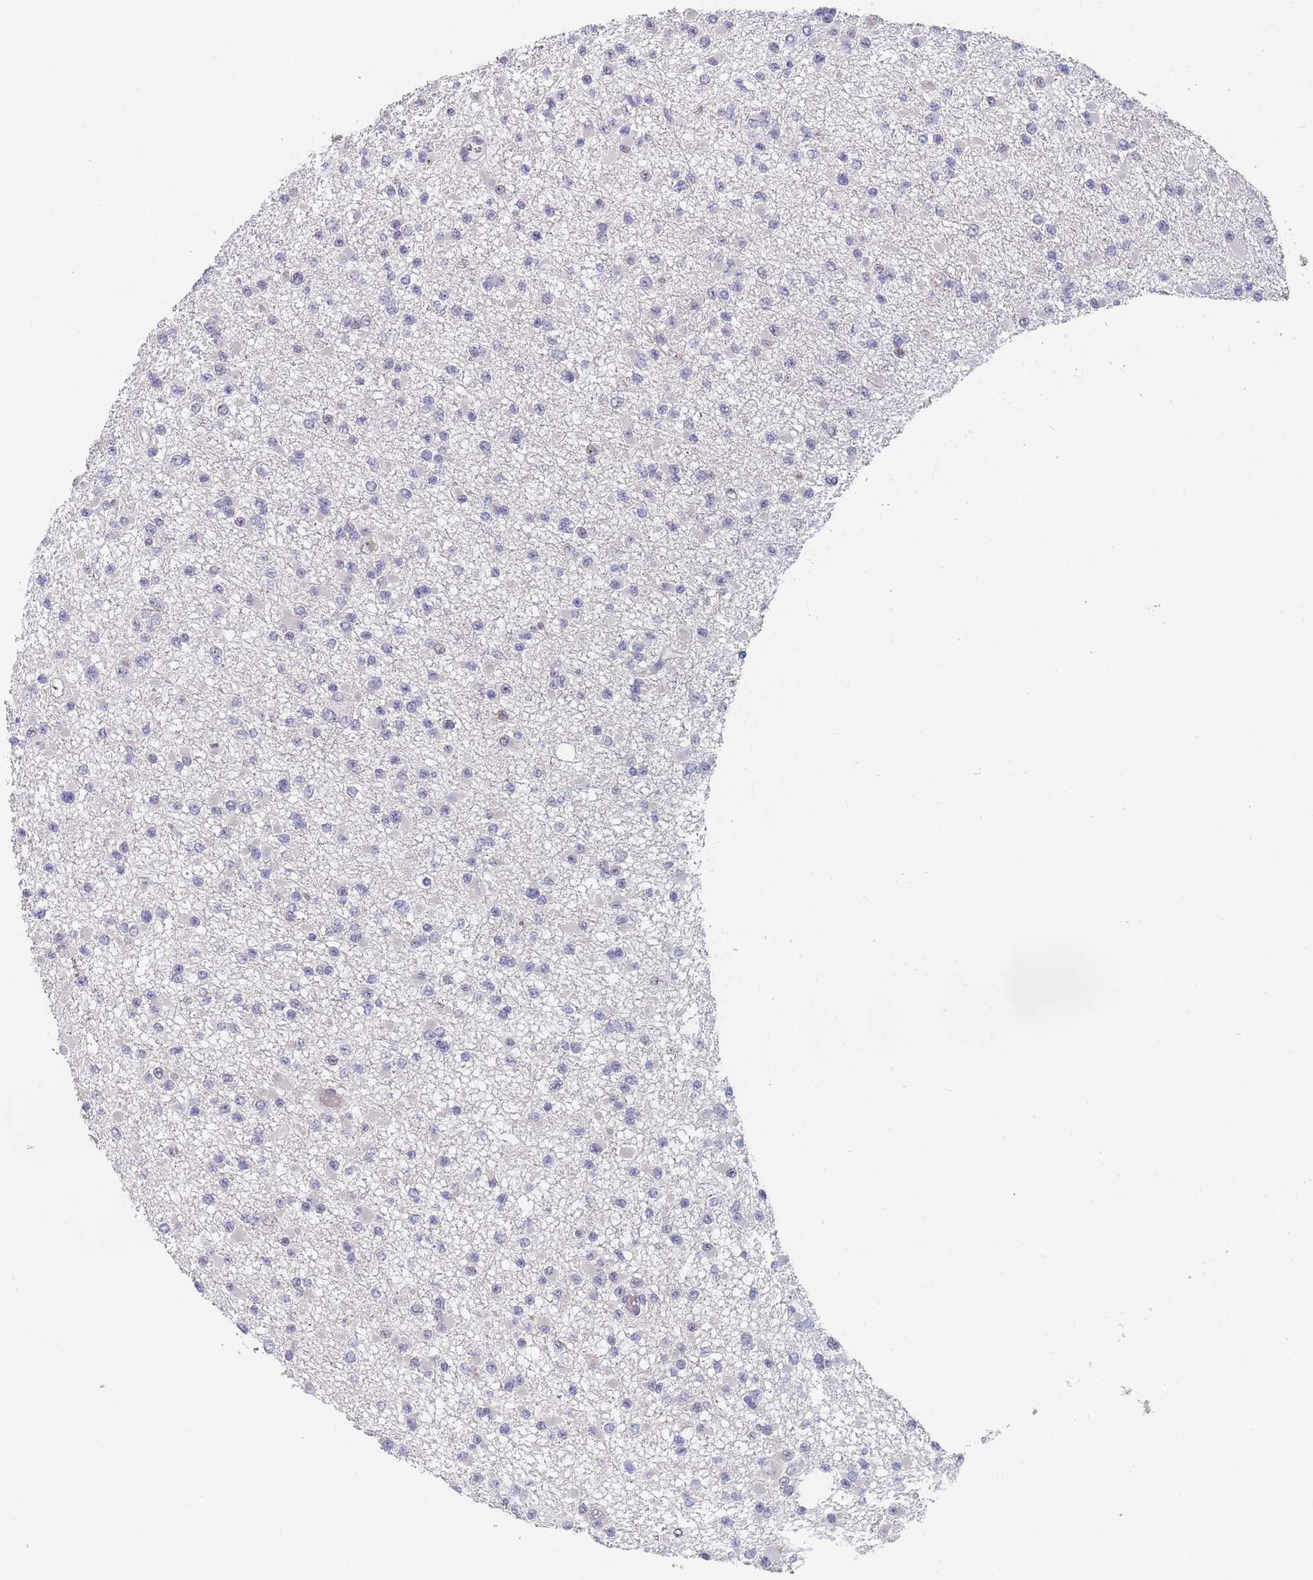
{"staining": {"intensity": "negative", "quantity": "none", "location": "none"}, "tissue": "glioma", "cell_type": "Tumor cells", "image_type": "cancer", "snomed": [{"axis": "morphology", "description": "Glioma, malignant, Low grade"}, {"axis": "topography", "description": "Brain"}], "caption": "This histopathology image is of malignant low-grade glioma stained with IHC to label a protein in brown with the nuclei are counter-stained blue. There is no expression in tumor cells.", "gene": "PLCL2", "patient": {"sex": "female", "age": 22}}